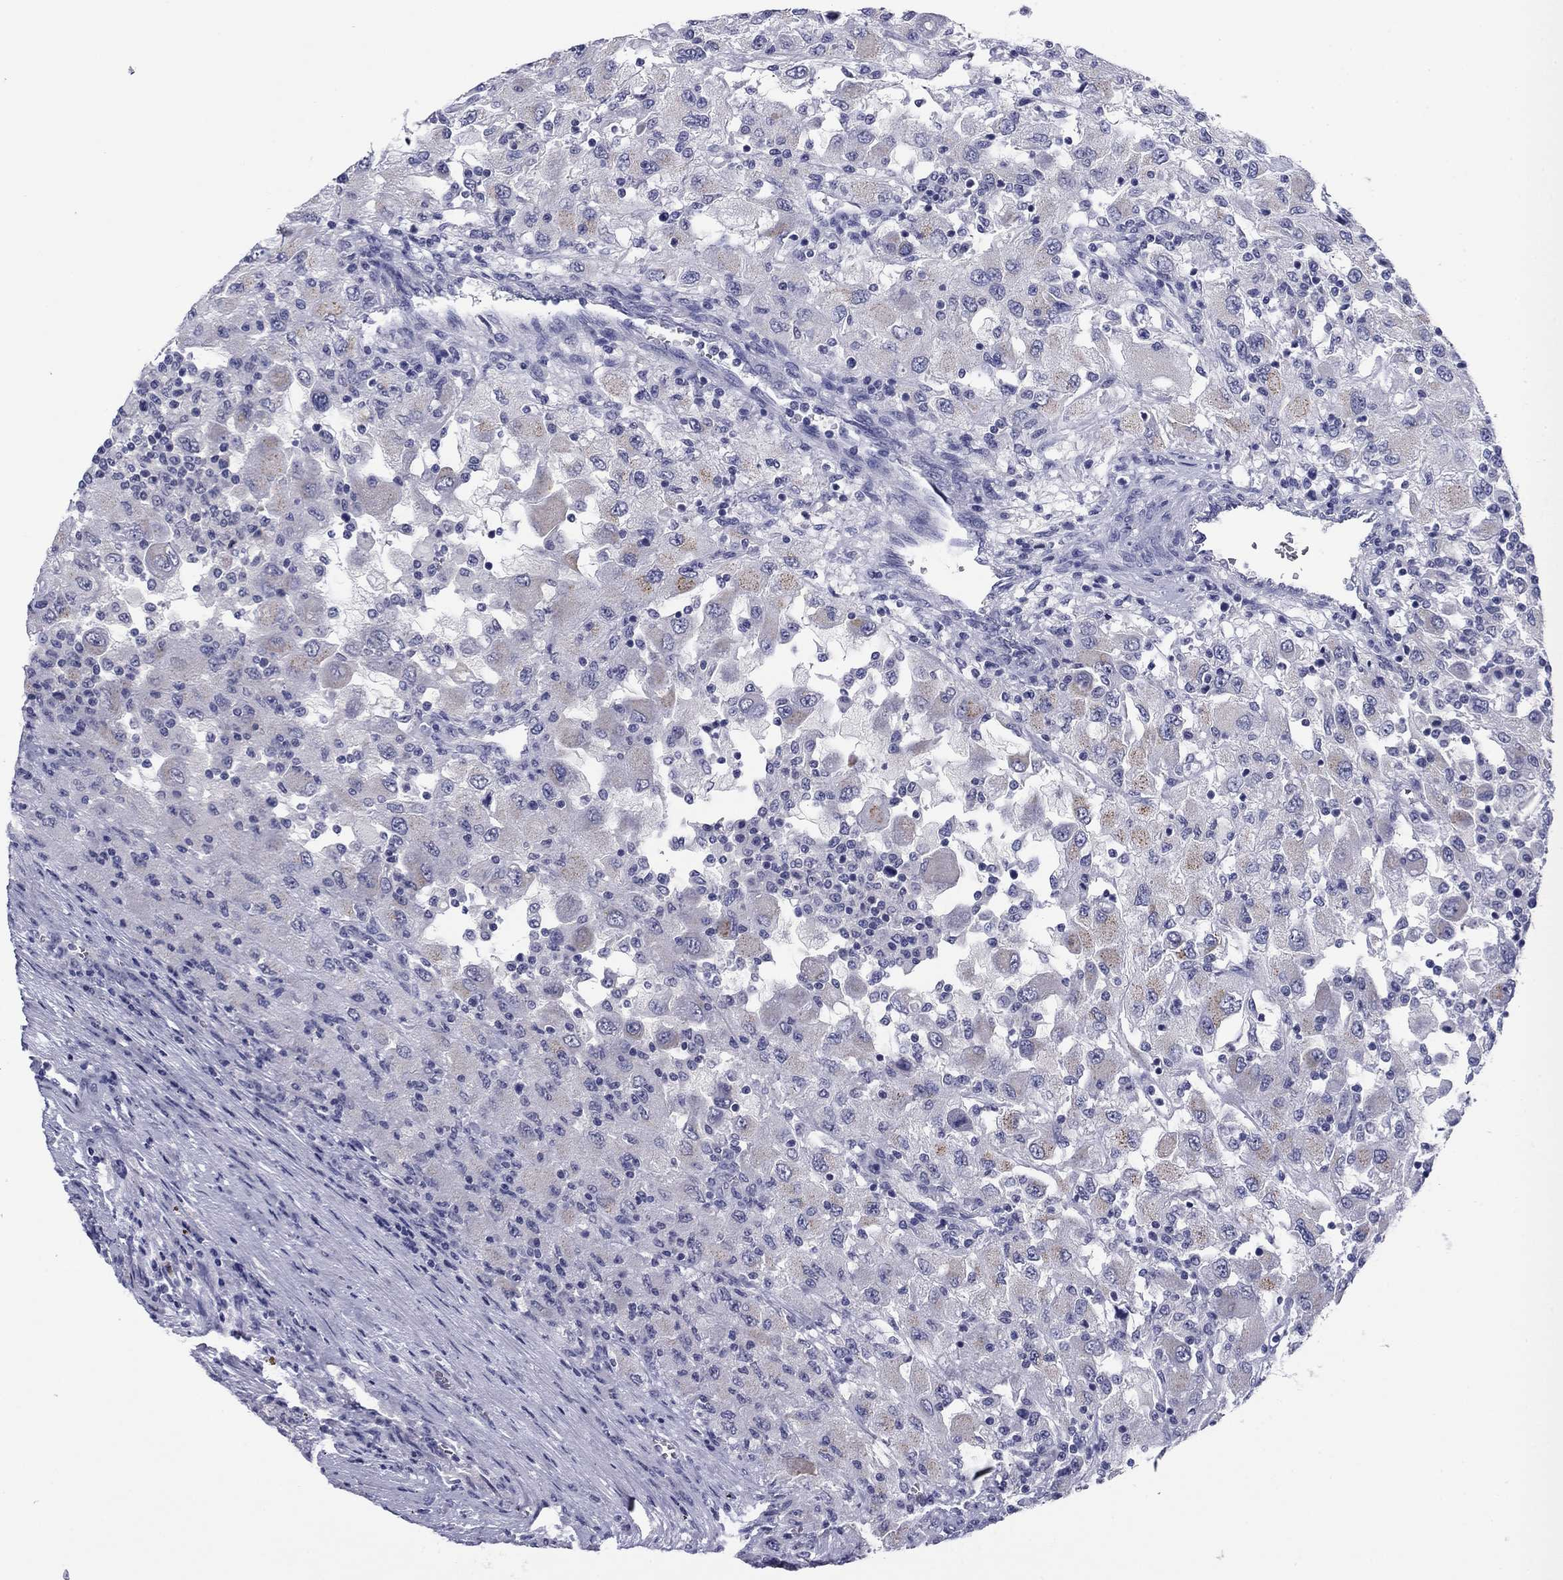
{"staining": {"intensity": "negative", "quantity": "none", "location": "none"}, "tissue": "renal cancer", "cell_type": "Tumor cells", "image_type": "cancer", "snomed": [{"axis": "morphology", "description": "Adenocarcinoma, NOS"}, {"axis": "topography", "description": "Kidney"}], "caption": "Renal cancer stained for a protein using immunohistochemistry (IHC) demonstrates no positivity tumor cells.", "gene": "HAO1", "patient": {"sex": "female", "age": 67}}